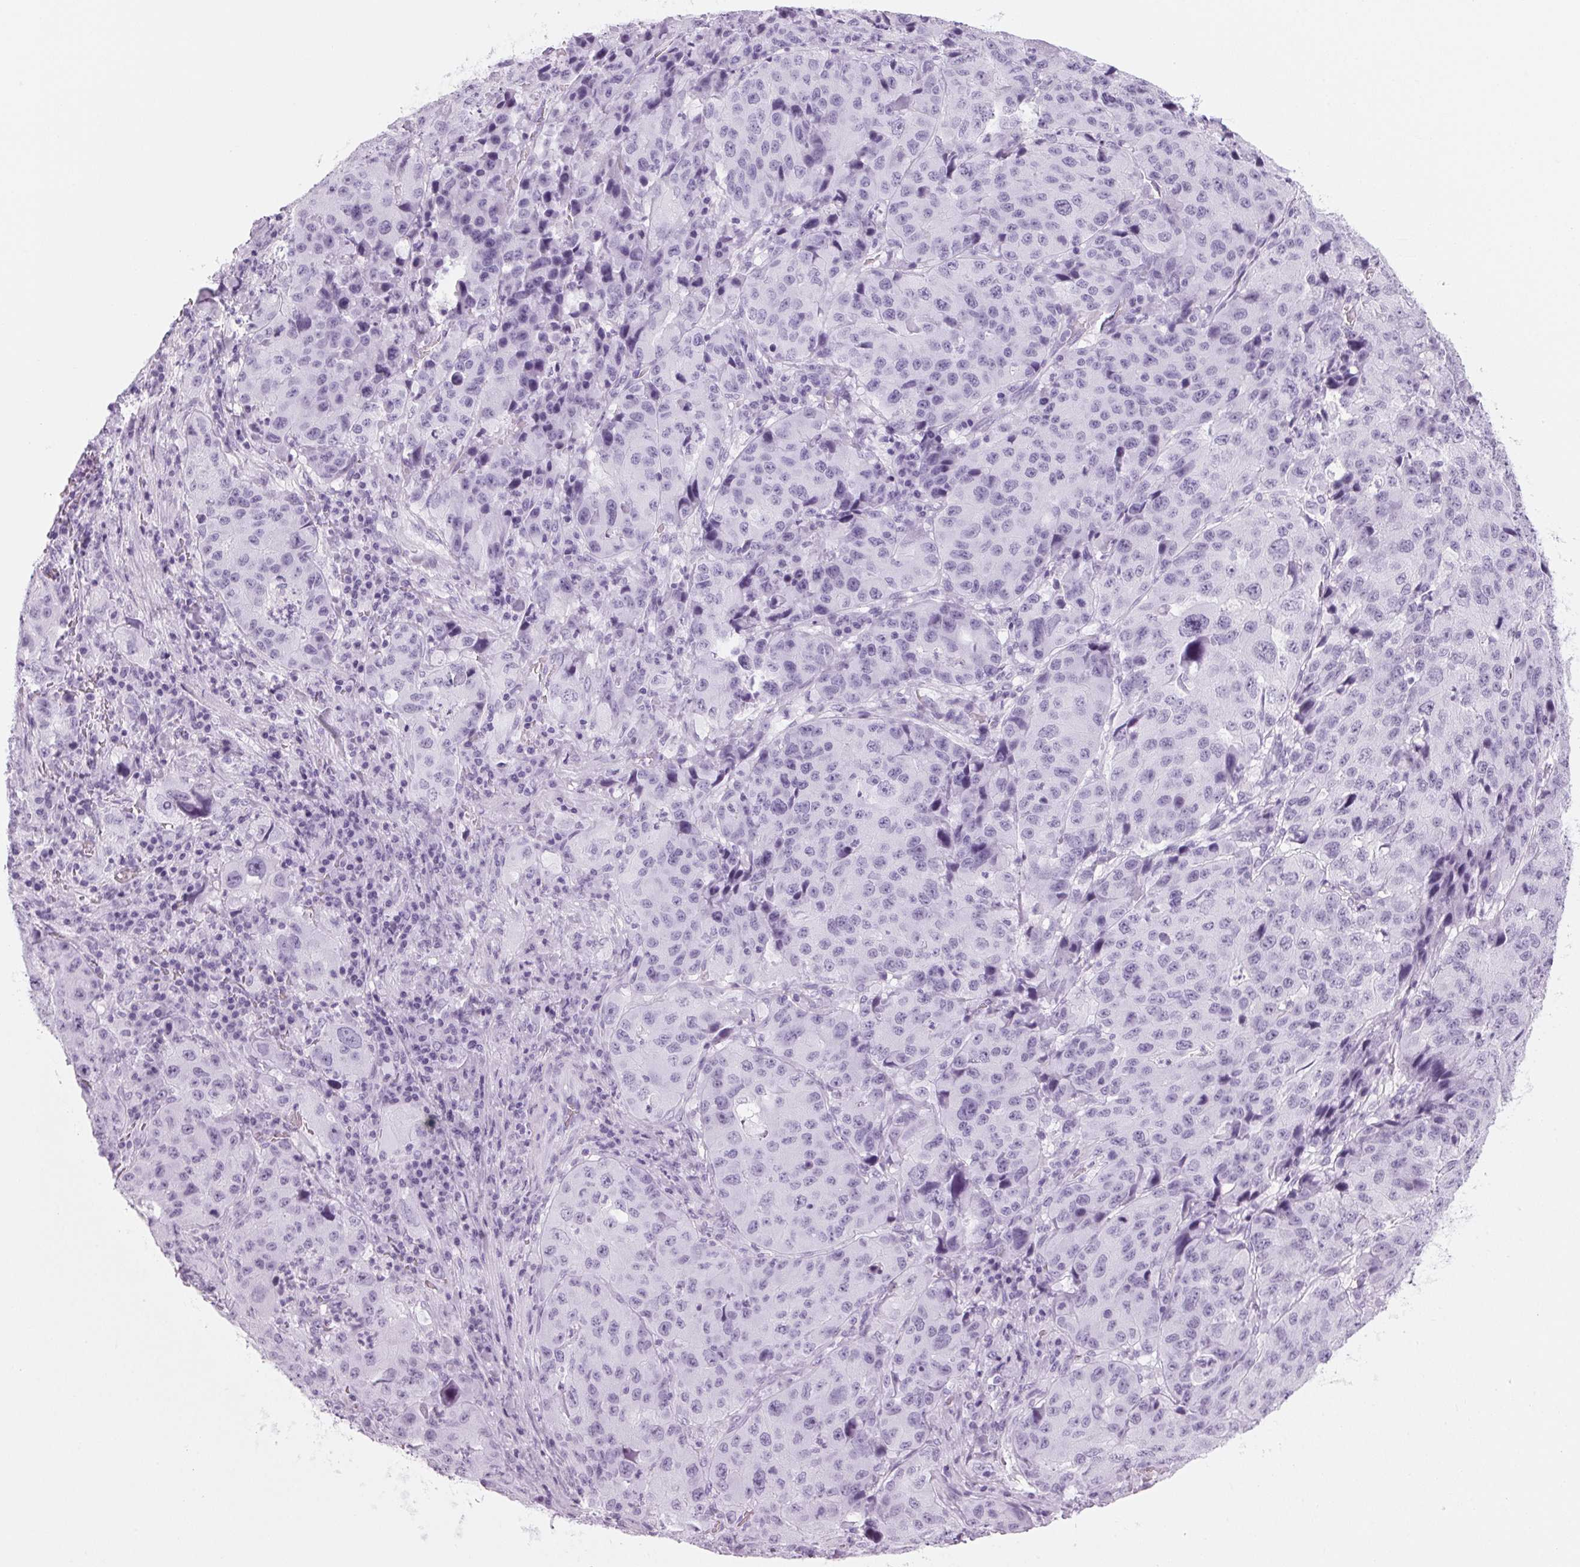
{"staining": {"intensity": "negative", "quantity": "none", "location": "none"}, "tissue": "stomach cancer", "cell_type": "Tumor cells", "image_type": "cancer", "snomed": [{"axis": "morphology", "description": "Adenocarcinoma, NOS"}, {"axis": "topography", "description": "Stomach"}], "caption": "Immunohistochemistry (IHC) image of neoplastic tissue: human adenocarcinoma (stomach) stained with DAB (3,3'-diaminobenzidine) reveals no significant protein staining in tumor cells.", "gene": "DNTTIP2", "patient": {"sex": "male", "age": 71}}